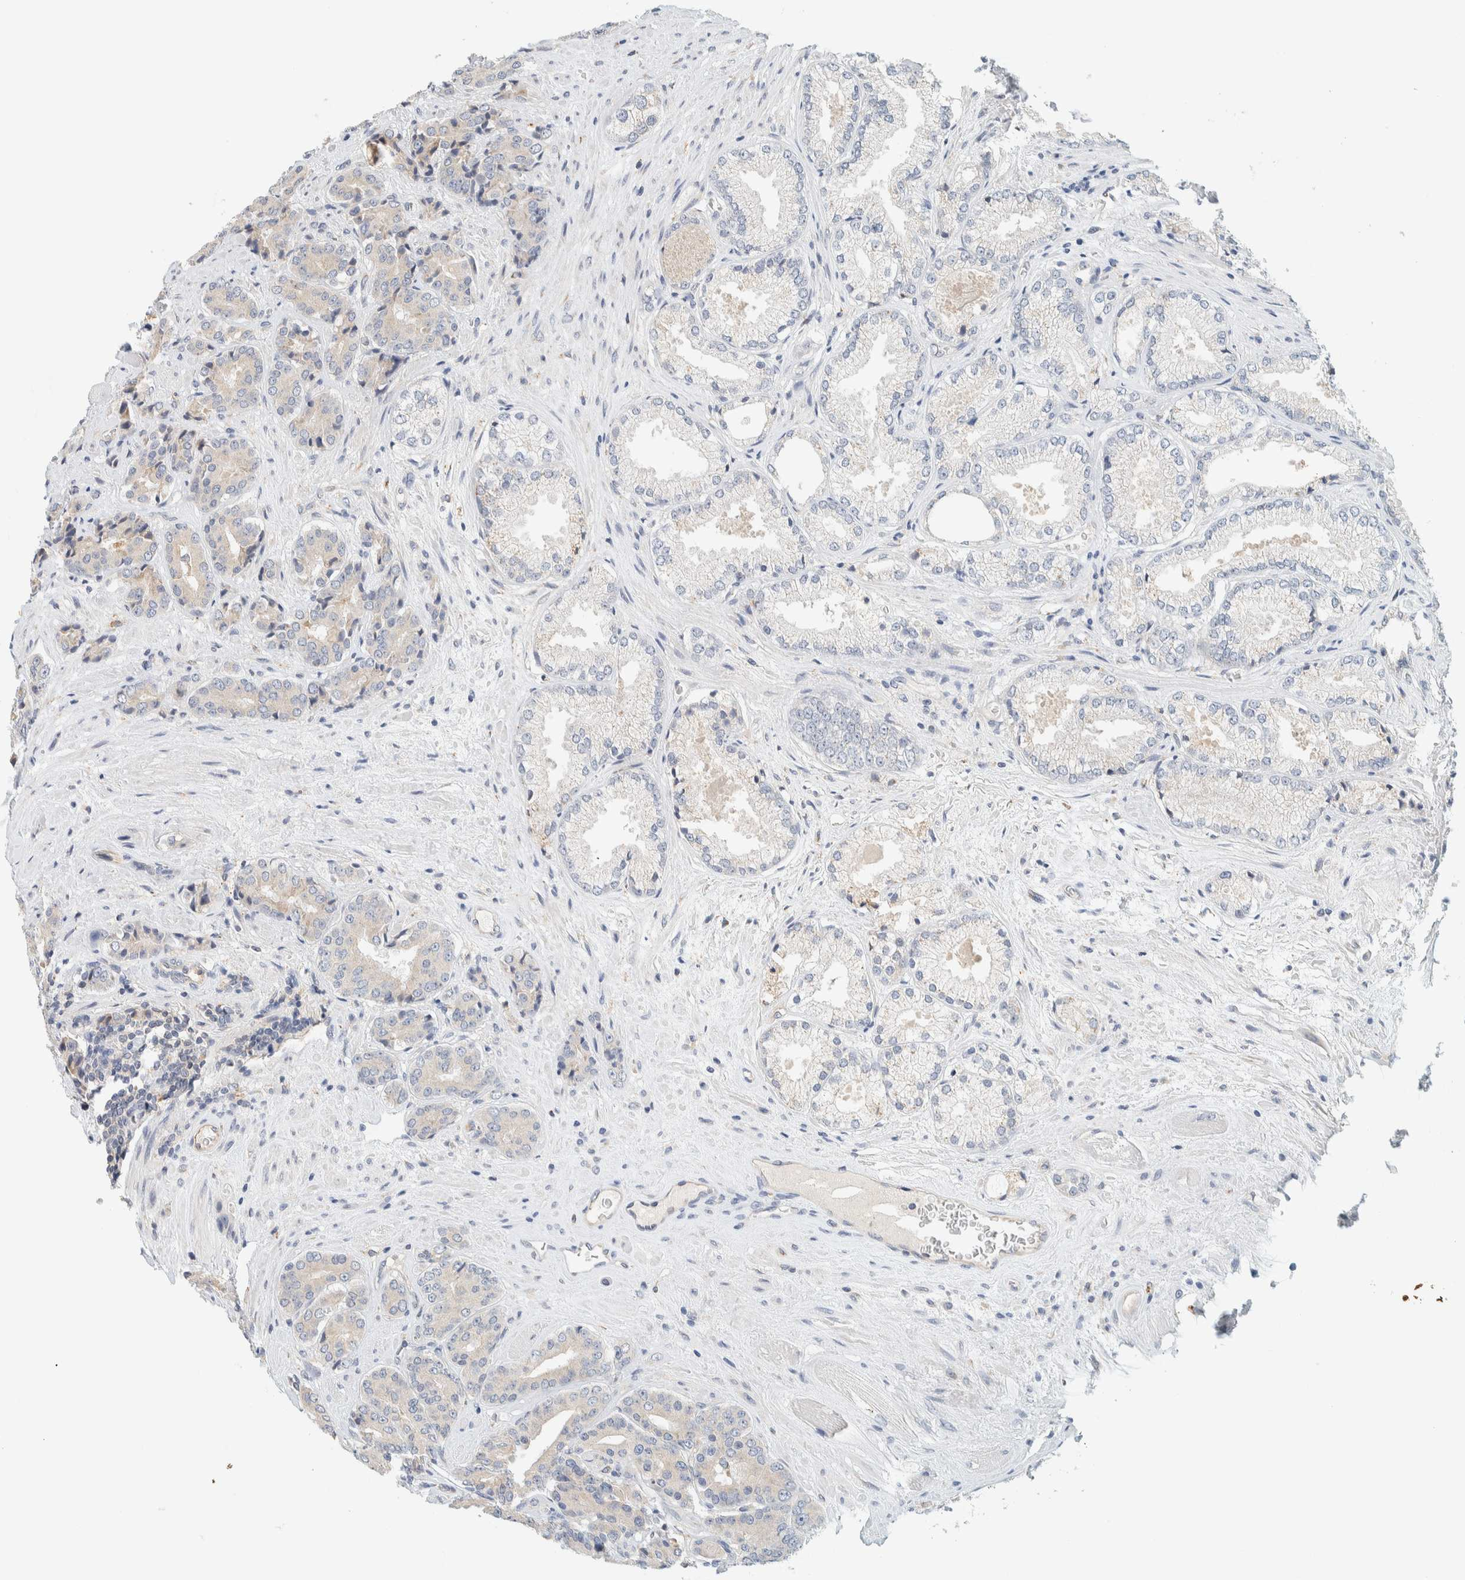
{"staining": {"intensity": "negative", "quantity": "none", "location": "none"}, "tissue": "prostate cancer", "cell_type": "Tumor cells", "image_type": "cancer", "snomed": [{"axis": "morphology", "description": "Adenocarcinoma, High grade"}, {"axis": "topography", "description": "Prostate"}], "caption": "A high-resolution image shows immunohistochemistry staining of prostate high-grade adenocarcinoma, which exhibits no significant positivity in tumor cells. Nuclei are stained in blue.", "gene": "SUMF2", "patient": {"sex": "male", "age": 71}}